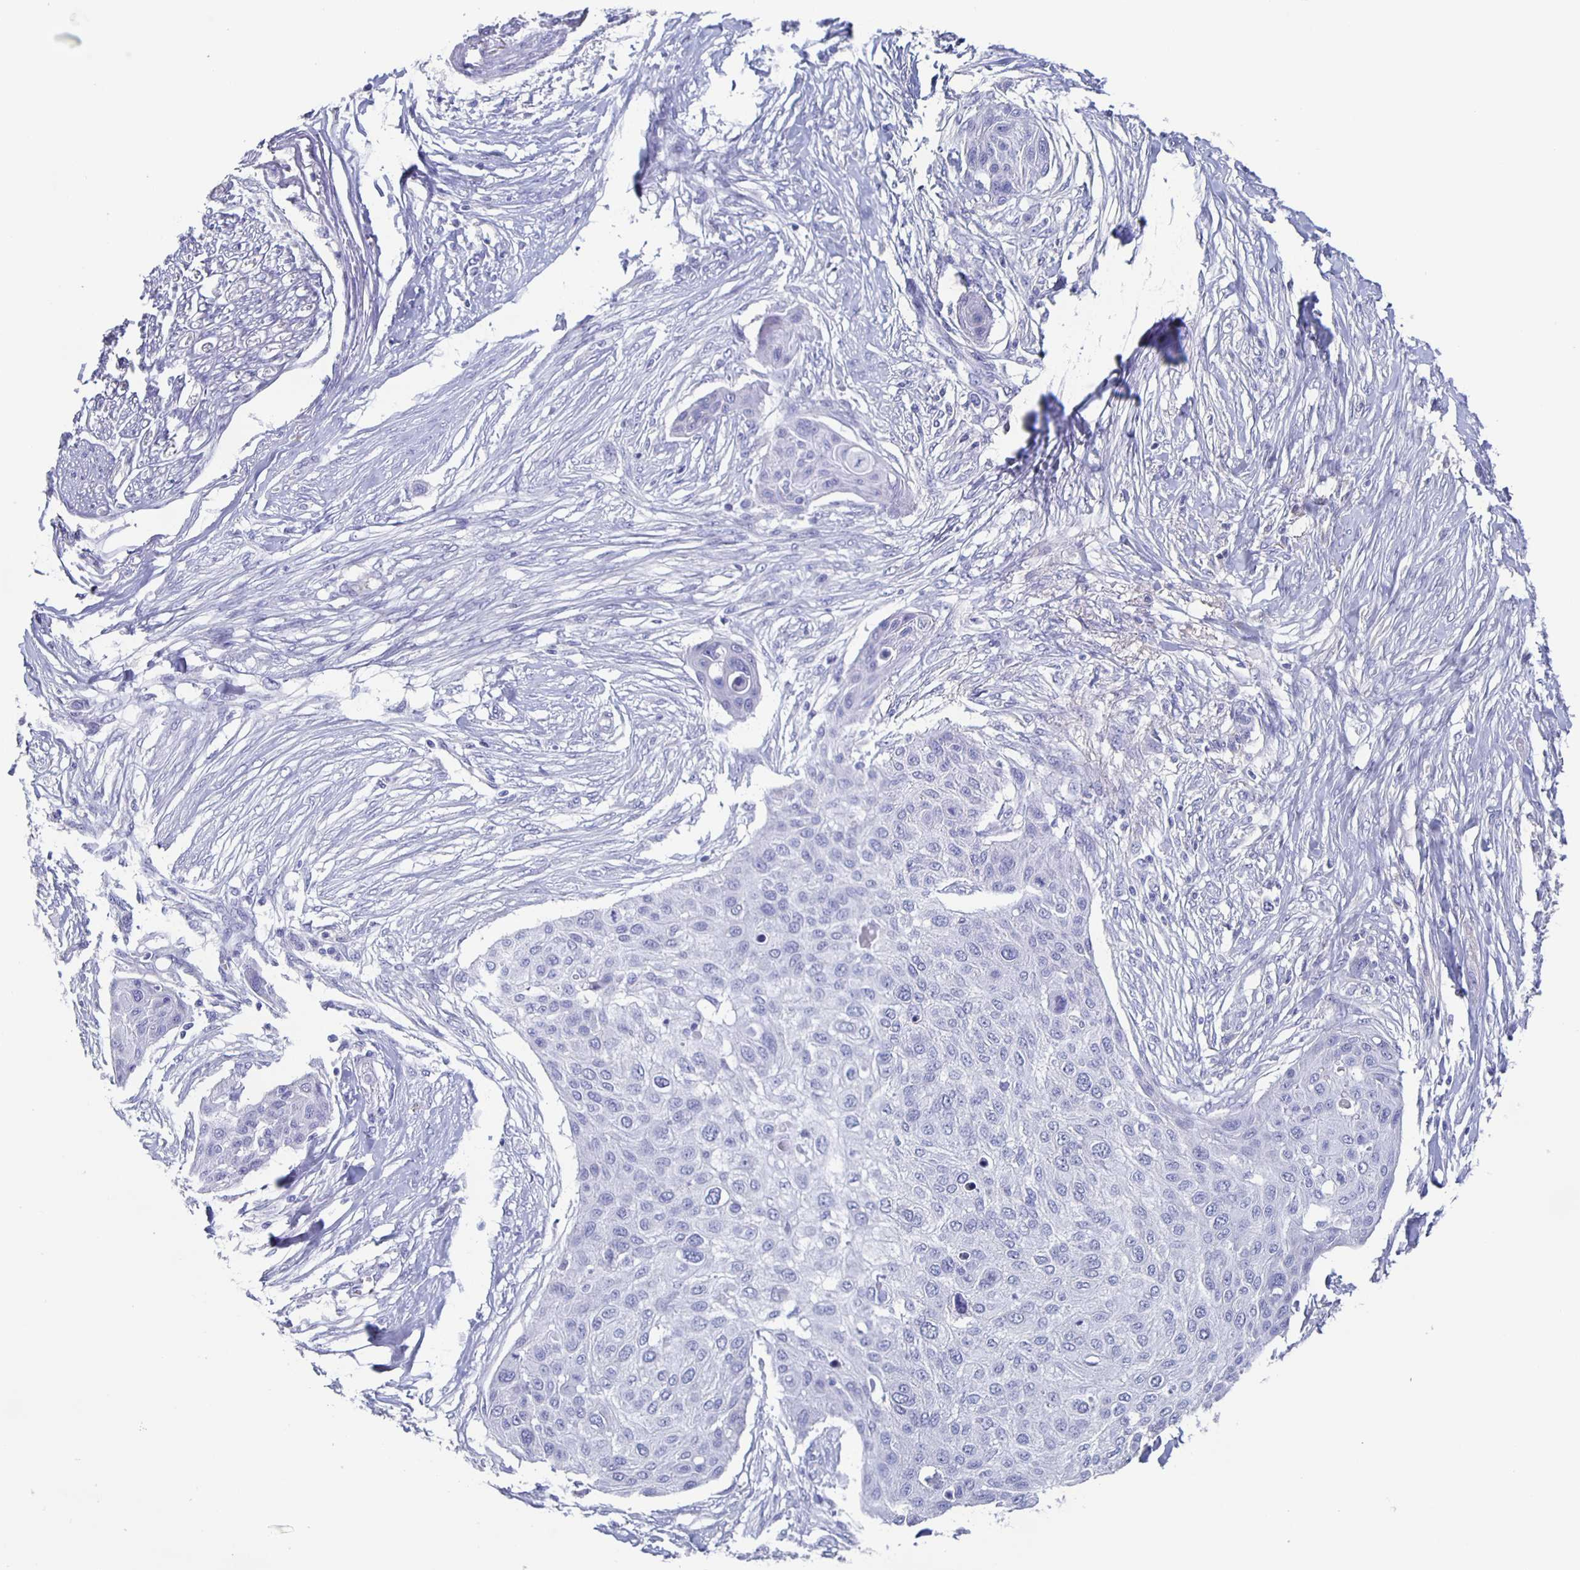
{"staining": {"intensity": "negative", "quantity": "none", "location": "none"}, "tissue": "skin cancer", "cell_type": "Tumor cells", "image_type": "cancer", "snomed": [{"axis": "morphology", "description": "Squamous cell carcinoma, NOS"}, {"axis": "topography", "description": "Skin"}], "caption": "Tumor cells are negative for brown protein staining in skin cancer (squamous cell carcinoma).", "gene": "FGA", "patient": {"sex": "female", "age": 87}}